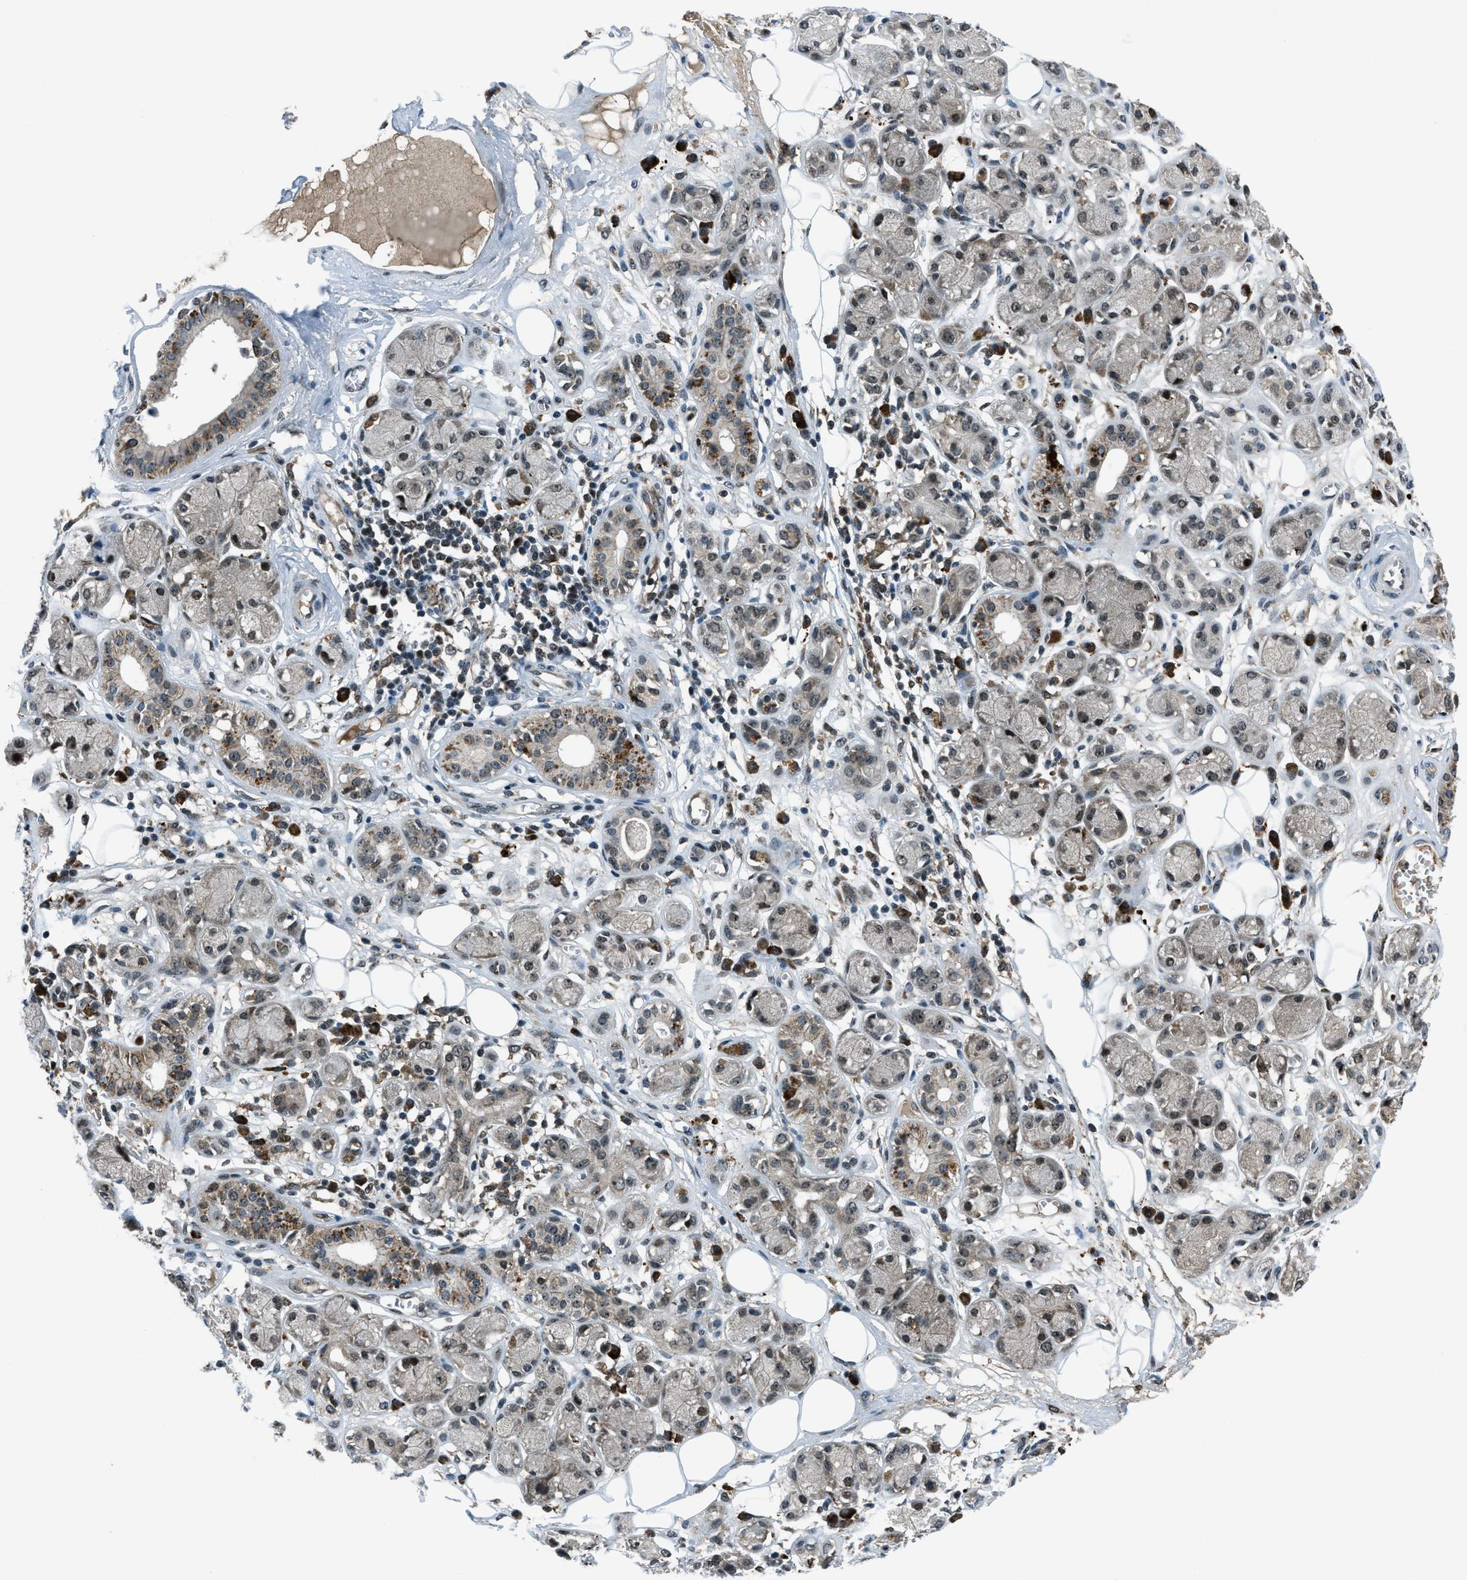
{"staining": {"intensity": "negative", "quantity": "none", "location": "none"}, "tissue": "adipose tissue", "cell_type": "Adipocytes", "image_type": "normal", "snomed": [{"axis": "morphology", "description": "Normal tissue, NOS"}, {"axis": "morphology", "description": "Inflammation, NOS"}, {"axis": "topography", "description": "Salivary gland"}, {"axis": "topography", "description": "Peripheral nerve tissue"}], "caption": "The IHC image has no significant positivity in adipocytes of adipose tissue. (DAB IHC with hematoxylin counter stain).", "gene": "ACTL9", "patient": {"sex": "female", "age": 75}}